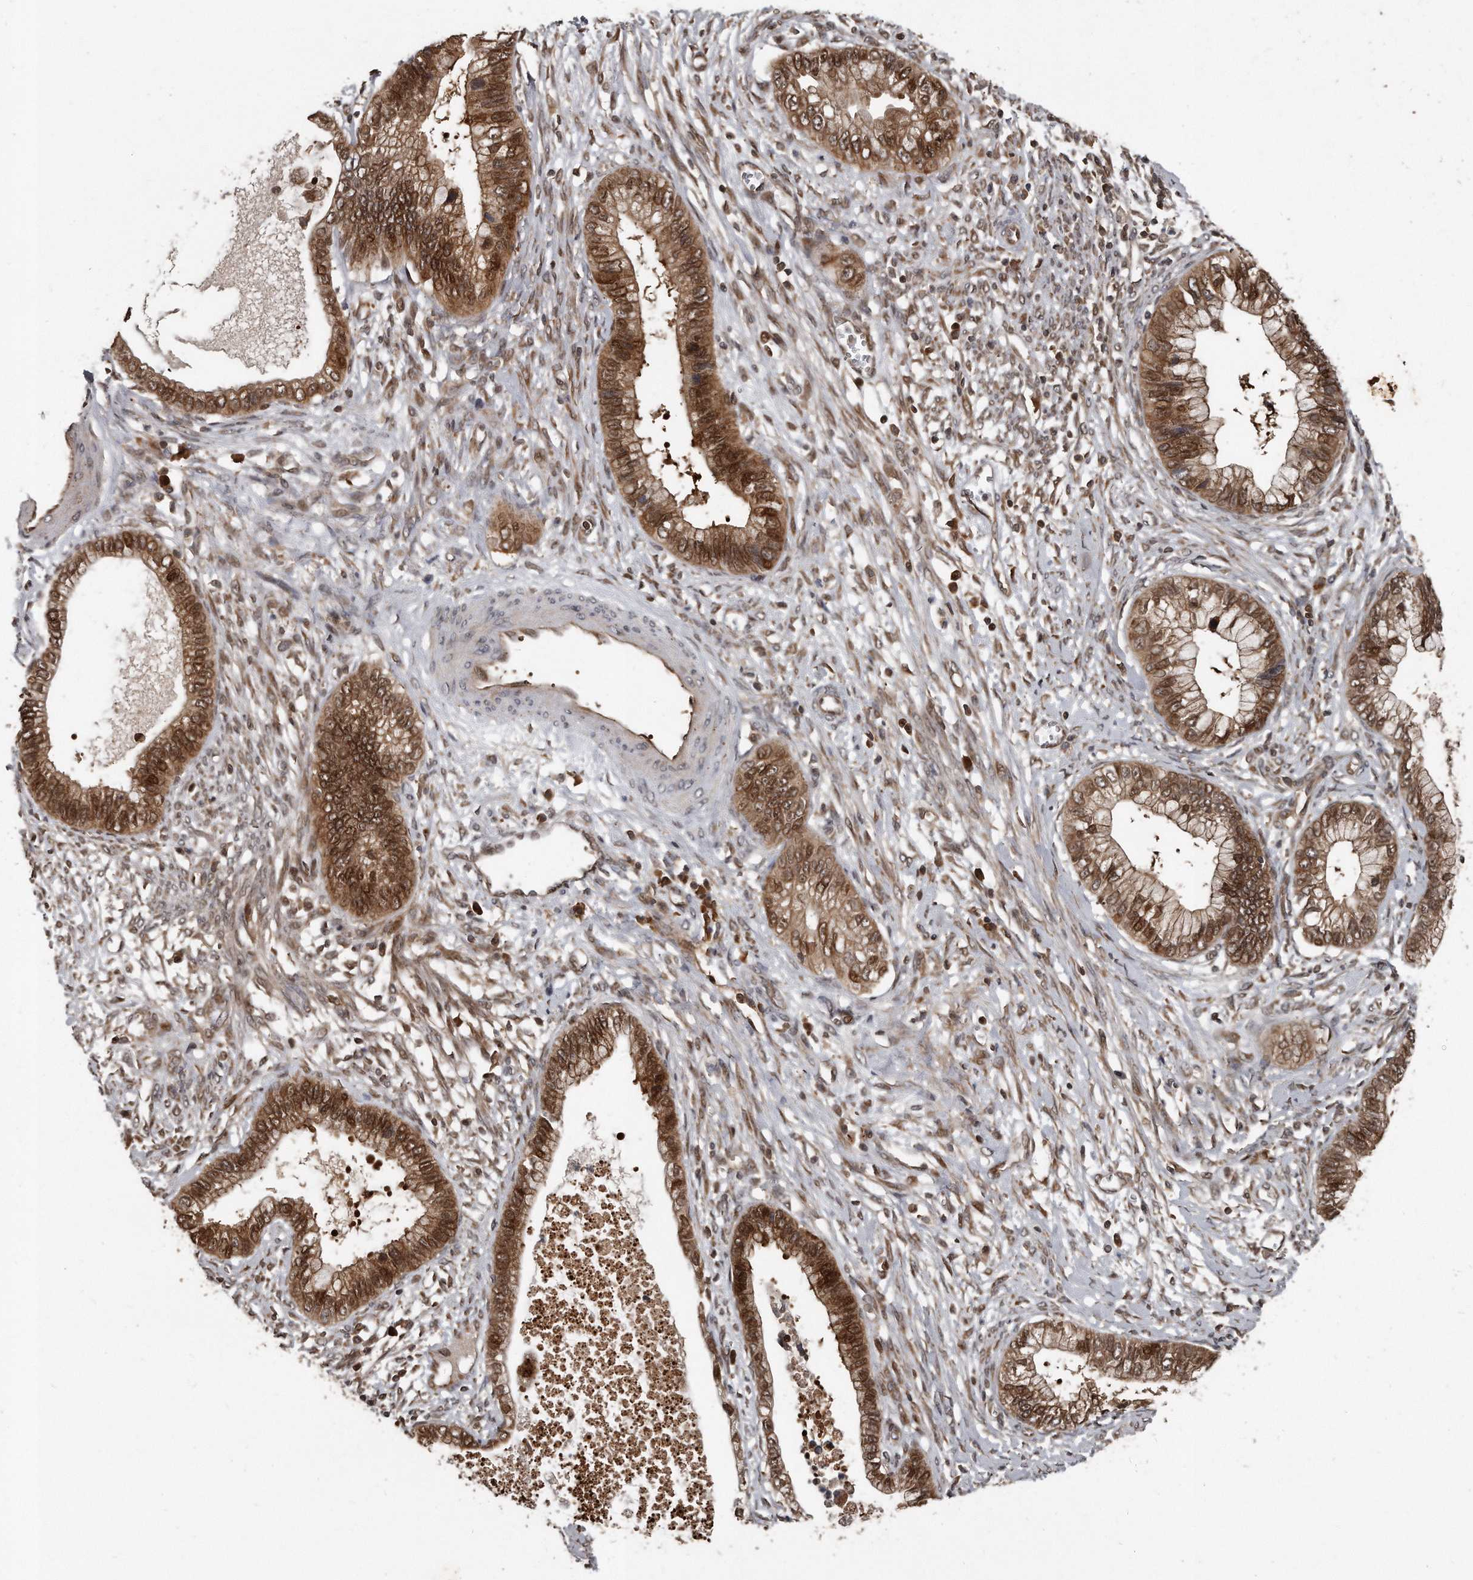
{"staining": {"intensity": "strong", "quantity": ">75%", "location": "cytoplasmic/membranous,nuclear"}, "tissue": "cervical cancer", "cell_type": "Tumor cells", "image_type": "cancer", "snomed": [{"axis": "morphology", "description": "Adenocarcinoma, NOS"}, {"axis": "topography", "description": "Cervix"}], "caption": "Immunohistochemical staining of human cervical adenocarcinoma shows high levels of strong cytoplasmic/membranous and nuclear protein staining in approximately >75% of tumor cells. The staining was performed using DAB (3,3'-diaminobenzidine) to visualize the protein expression in brown, while the nuclei were stained in blue with hematoxylin (Magnification: 20x).", "gene": "GCH1", "patient": {"sex": "female", "age": 44}}